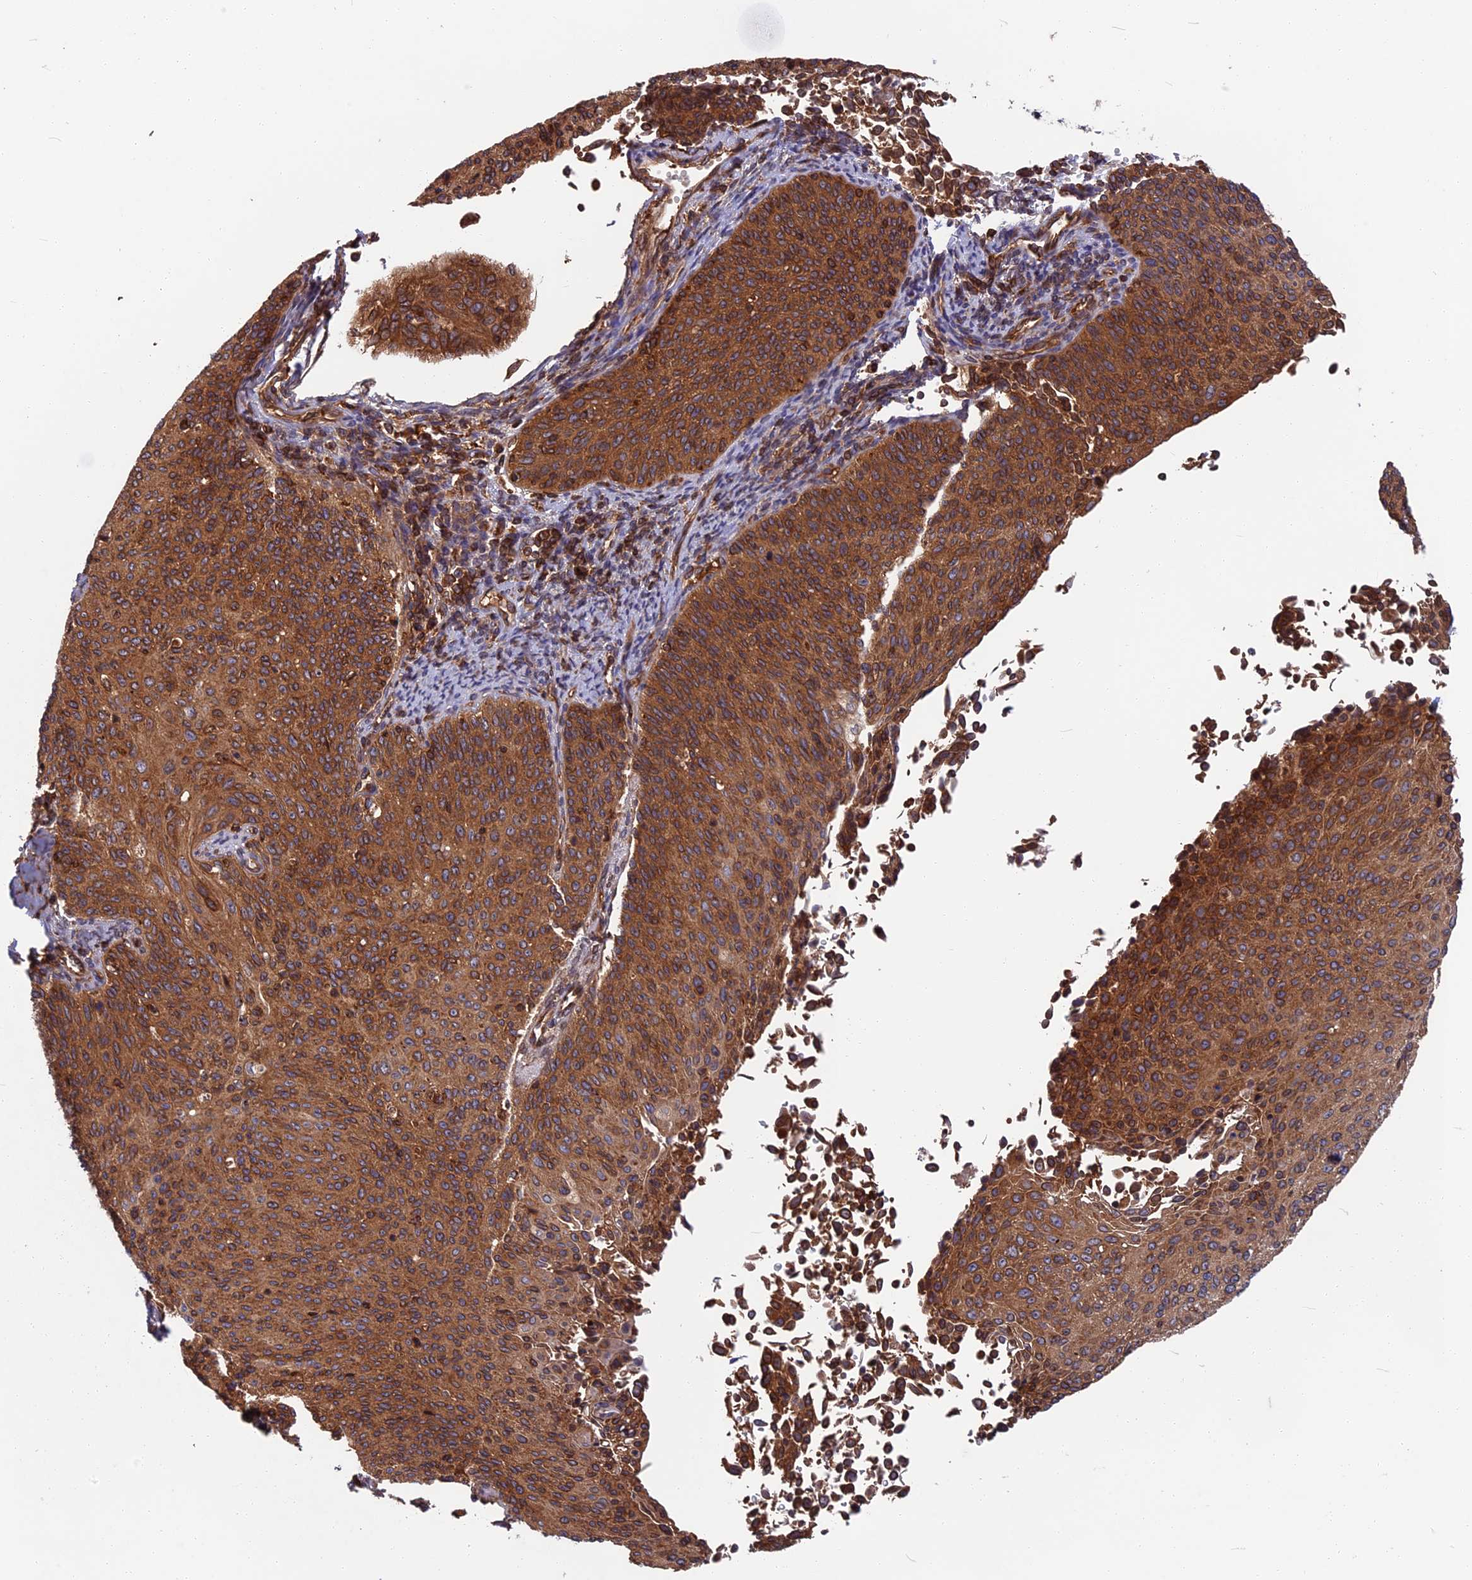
{"staining": {"intensity": "strong", "quantity": ">75%", "location": "cytoplasmic/membranous"}, "tissue": "cervical cancer", "cell_type": "Tumor cells", "image_type": "cancer", "snomed": [{"axis": "morphology", "description": "Squamous cell carcinoma, NOS"}, {"axis": "topography", "description": "Cervix"}], "caption": "The histopathology image reveals immunohistochemical staining of squamous cell carcinoma (cervical). There is strong cytoplasmic/membranous expression is appreciated in approximately >75% of tumor cells.", "gene": "WDR1", "patient": {"sex": "female", "age": 55}}